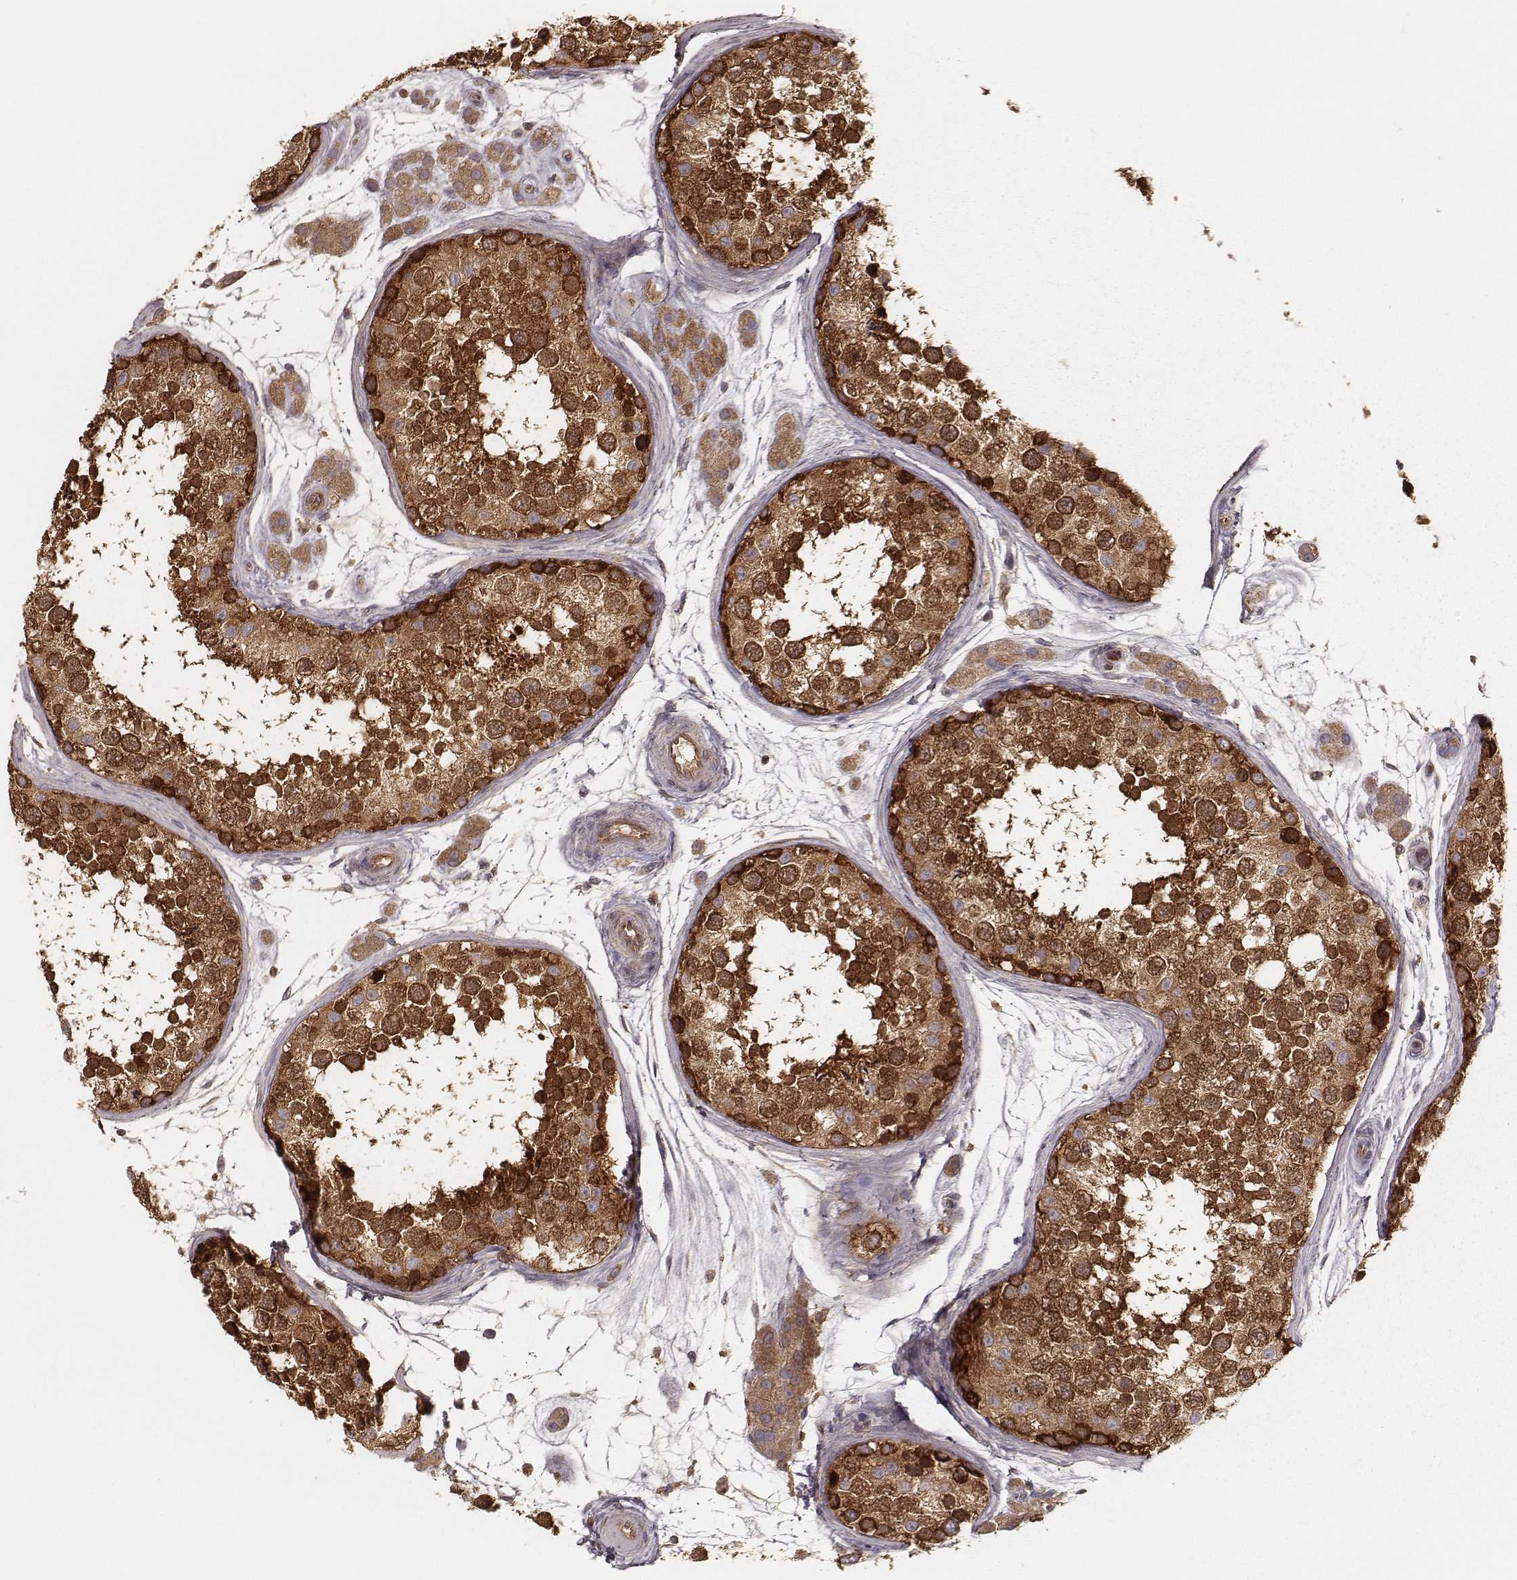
{"staining": {"intensity": "strong", "quantity": ">75%", "location": "cytoplasmic/membranous"}, "tissue": "testis", "cell_type": "Cells in seminiferous ducts", "image_type": "normal", "snomed": [{"axis": "morphology", "description": "Normal tissue, NOS"}, {"axis": "topography", "description": "Testis"}], "caption": "Protein staining demonstrates strong cytoplasmic/membranous positivity in about >75% of cells in seminiferous ducts in normal testis.", "gene": "CARS1", "patient": {"sex": "male", "age": 41}}